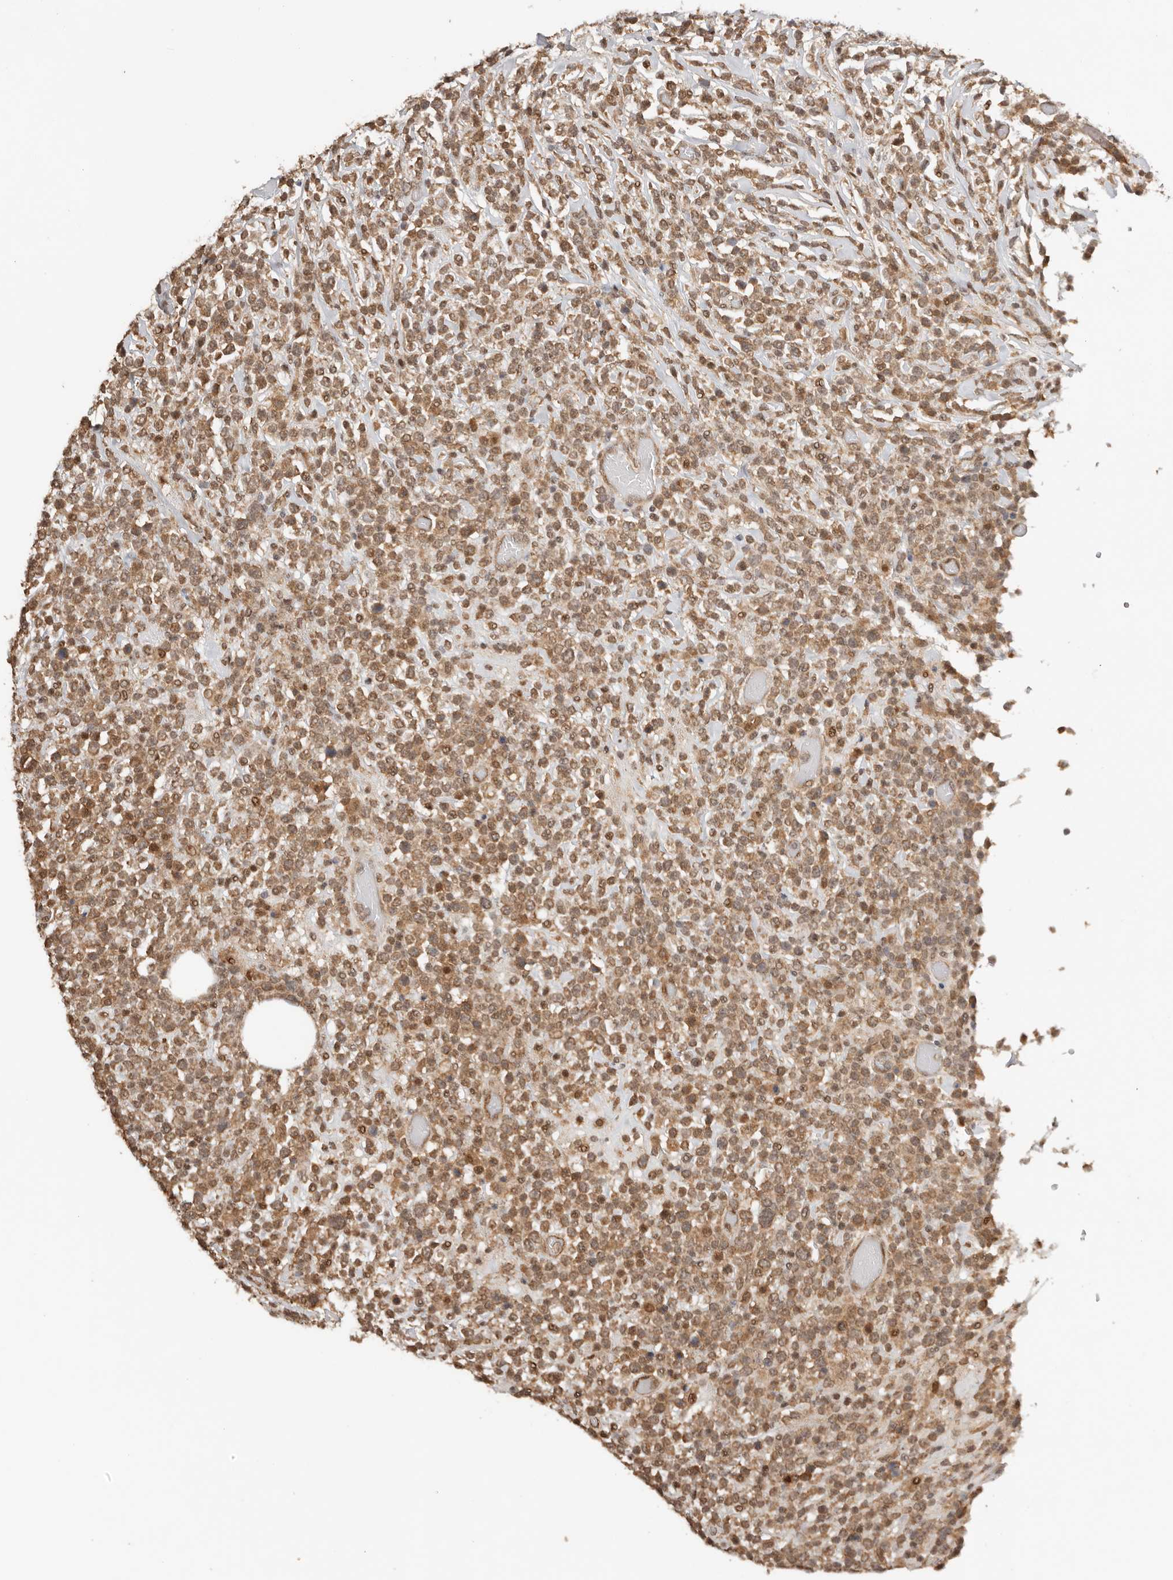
{"staining": {"intensity": "moderate", "quantity": ">75%", "location": "cytoplasmic/membranous,nuclear"}, "tissue": "lymphoma", "cell_type": "Tumor cells", "image_type": "cancer", "snomed": [{"axis": "morphology", "description": "Malignant lymphoma, non-Hodgkin's type, High grade"}, {"axis": "topography", "description": "Colon"}], "caption": "The immunohistochemical stain shows moderate cytoplasmic/membranous and nuclear expression in tumor cells of malignant lymphoma, non-Hodgkin's type (high-grade) tissue.", "gene": "SEC14L1", "patient": {"sex": "female", "age": 53}}